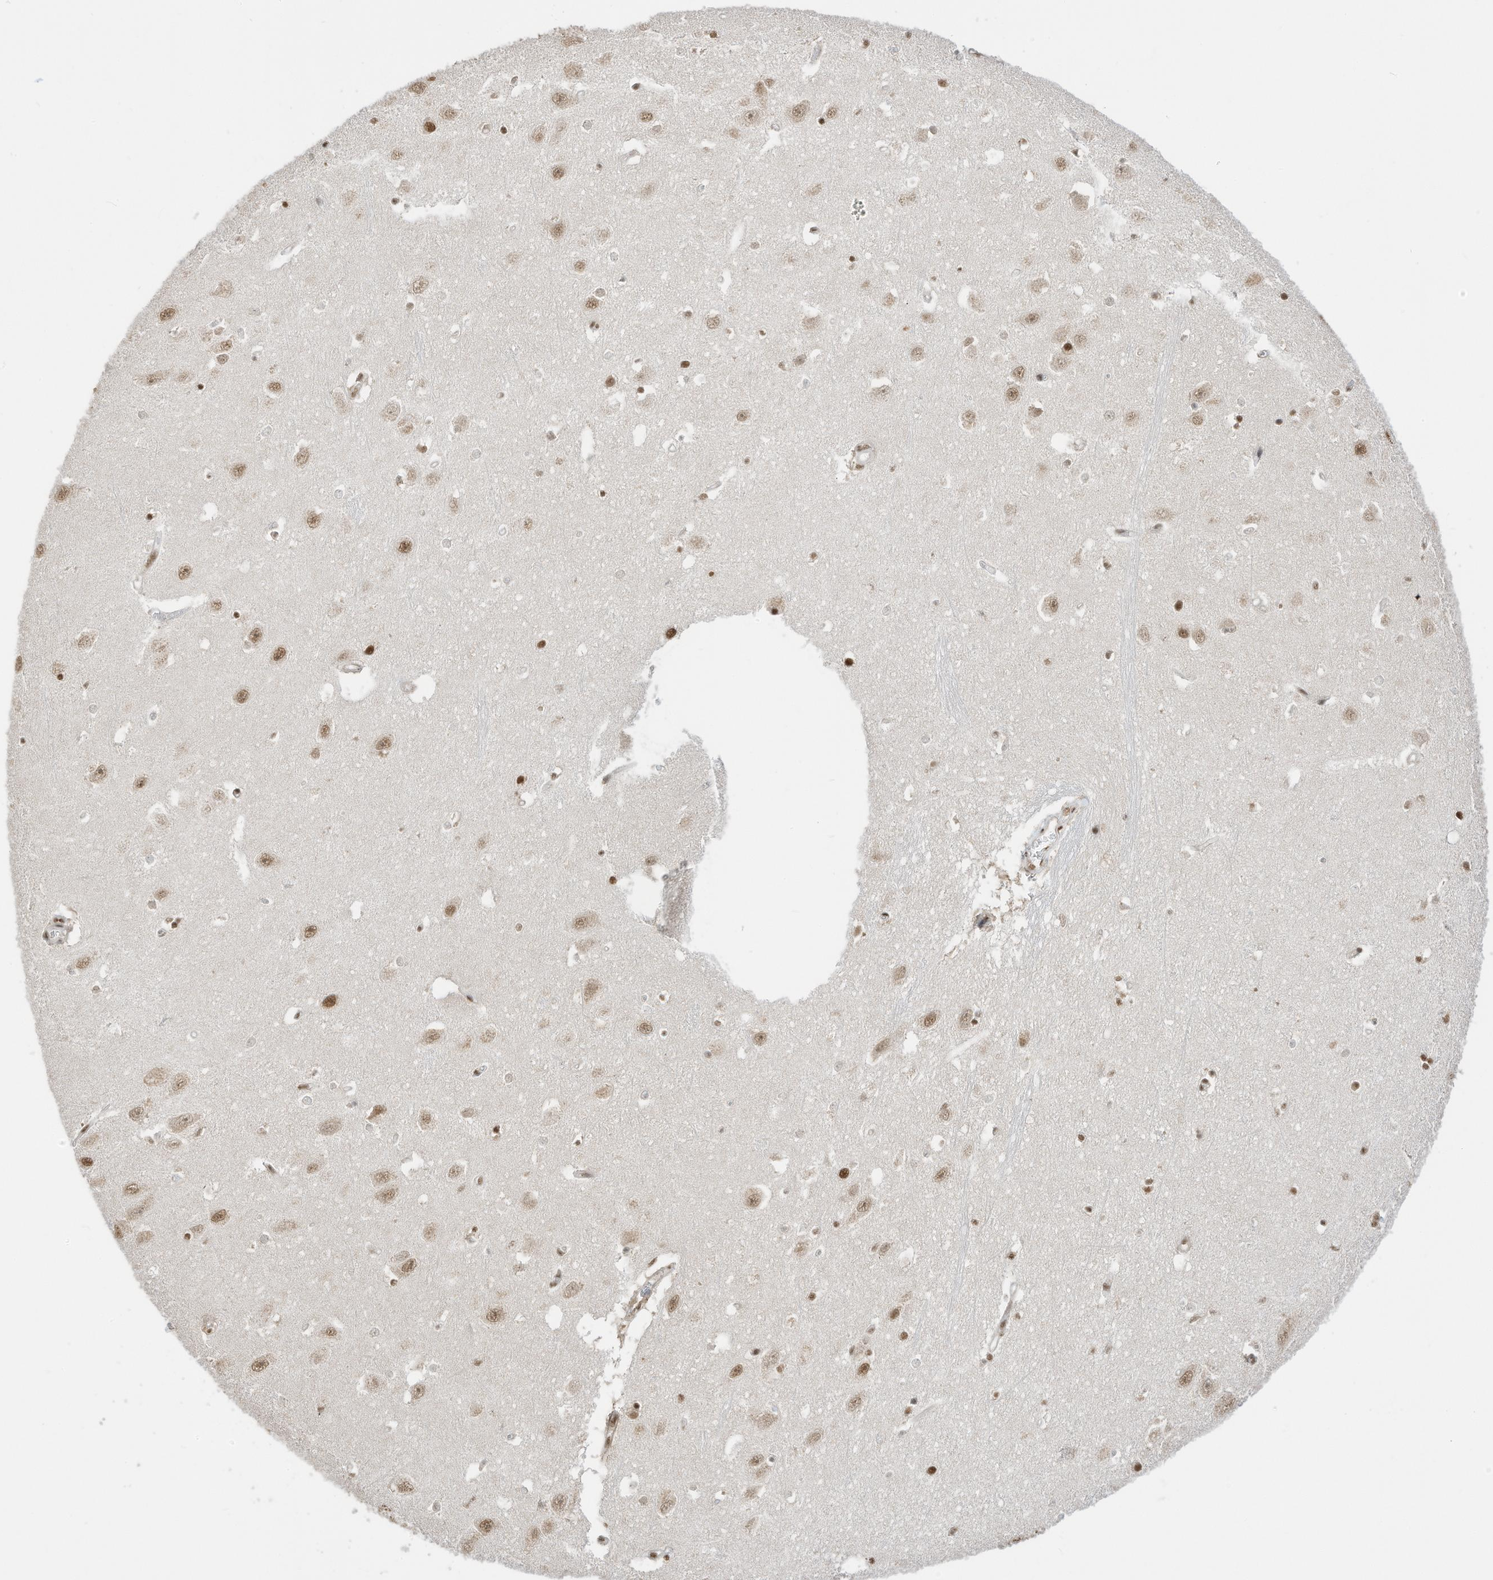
{"staining": {"intensity": "moderate", "quantity": ">75%", "location": "nuclear"}, "tissue": "hippocampus", "cell_type": "Glial cells", "image_type": "normal", "snomed": [{"axis": "morphology", "description": "Normal tissue, NOS"}, {"axis": "topography", "description": "Hippocampus"}], "caption": "Hippocampus stained with DAB immunohistochemistry (IHC) reveals medium levels of moderate nuclear positivity in approximately >75% of glial cells. (Stains: DAB (3,3'-diaminobenzidine) in brown, nuclei in blue, Microscopy: brightfield microscopy at high magnification).", "gene": "ZNF195", "patient": {"sex": "female", "age": 64}}